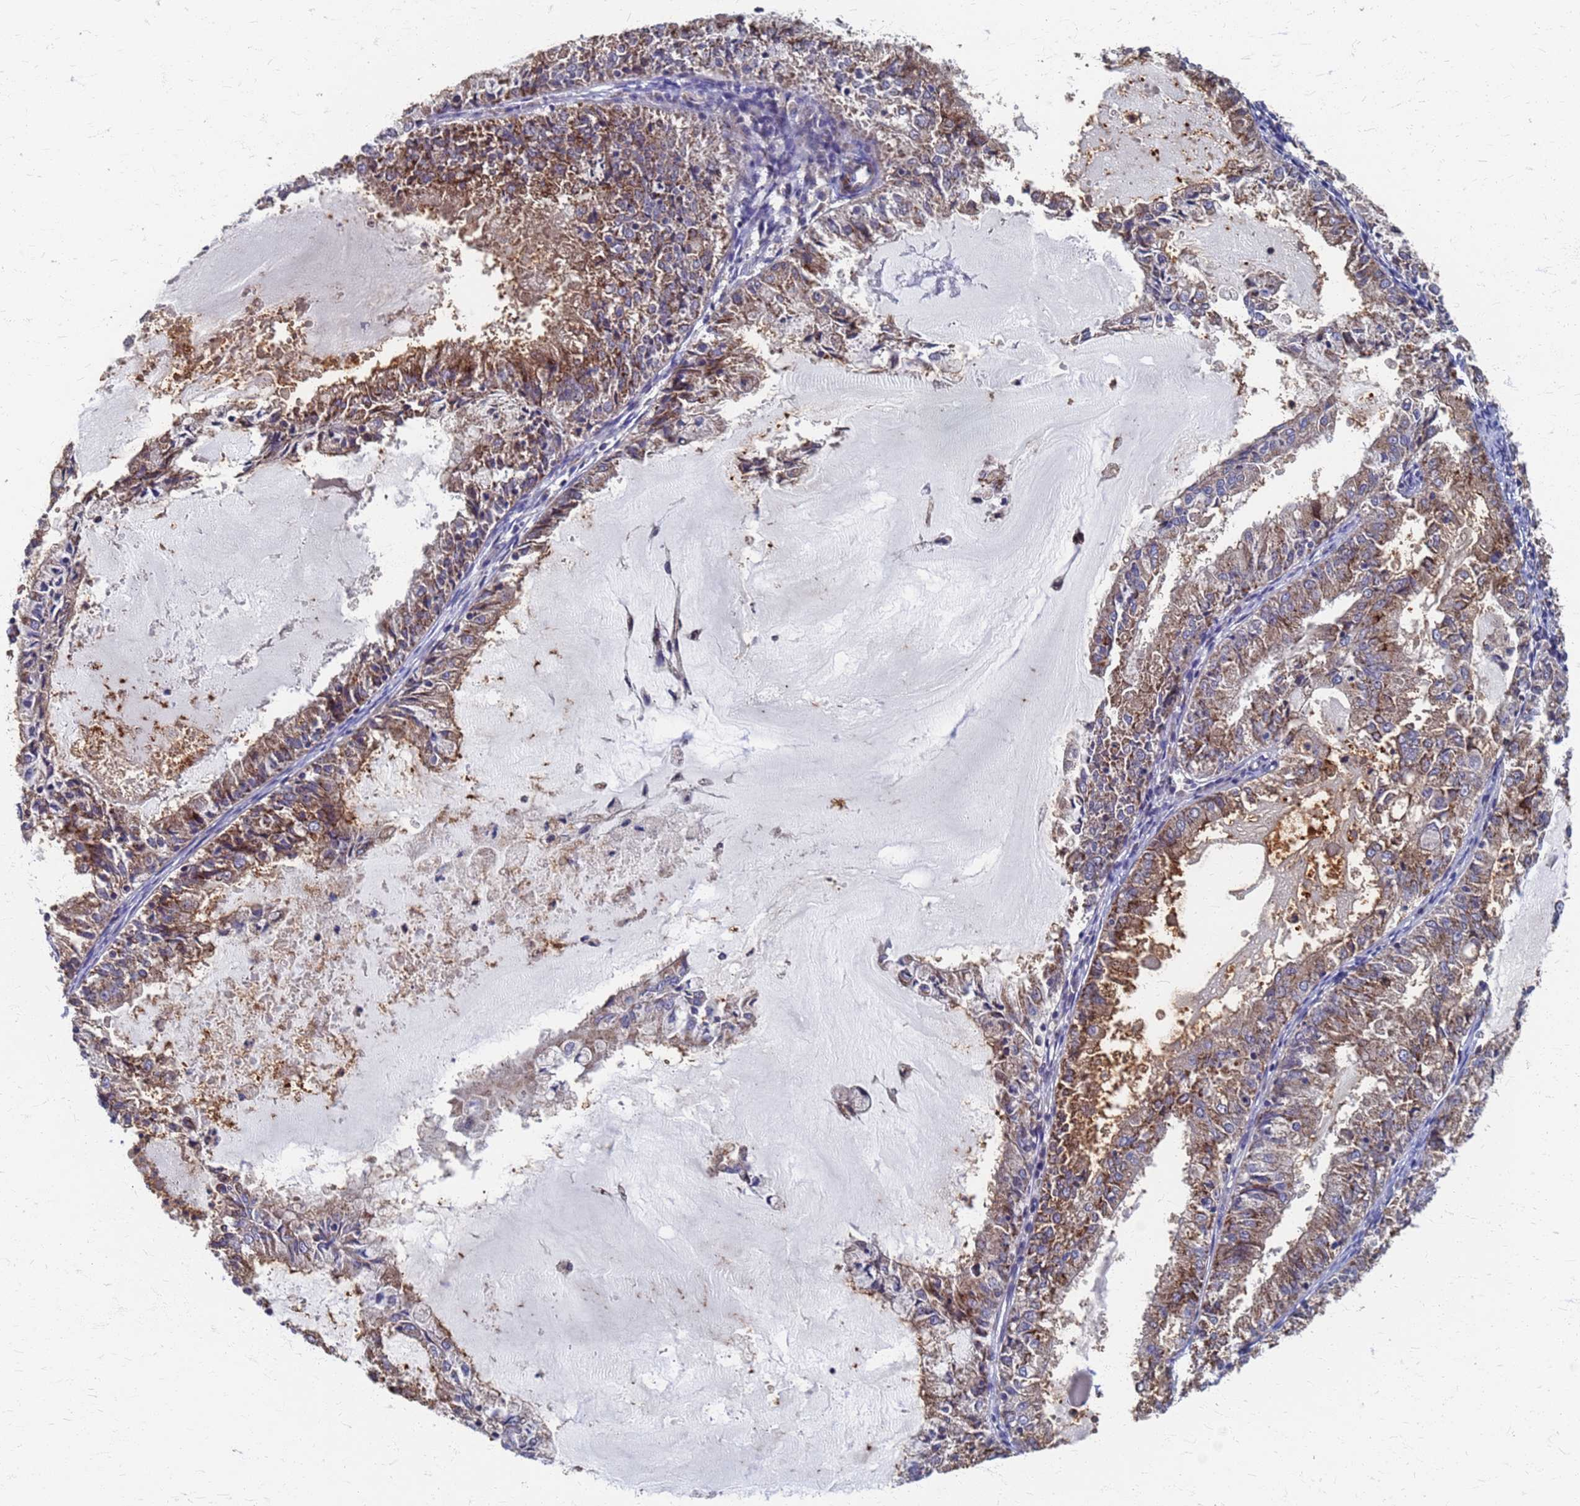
{"staining": {"intensity": "moderate", "quantity": ">75%", "location": "cytoplasmic/membranous"}, "tissue": "endometrial cancer", "cell_type": "Tumor cells", "image_type": "cancer", "snomed": [{"axis": "morphology", "description": "Adenocarcinoma, NOS"}, {"axis": "topography", "description": "Endometrium"}], "caption": "Immunohistochemistry of human endometrial cancer (adenocarcinoma) exhibits medium levels of moderate cytoplasmic/membranous expression in about >75% of tumor cells. (IHC, brightfield microscopy, high magnification).", "gene": "ATPAF1", "patient": {"sex": "female", "age": 57}}